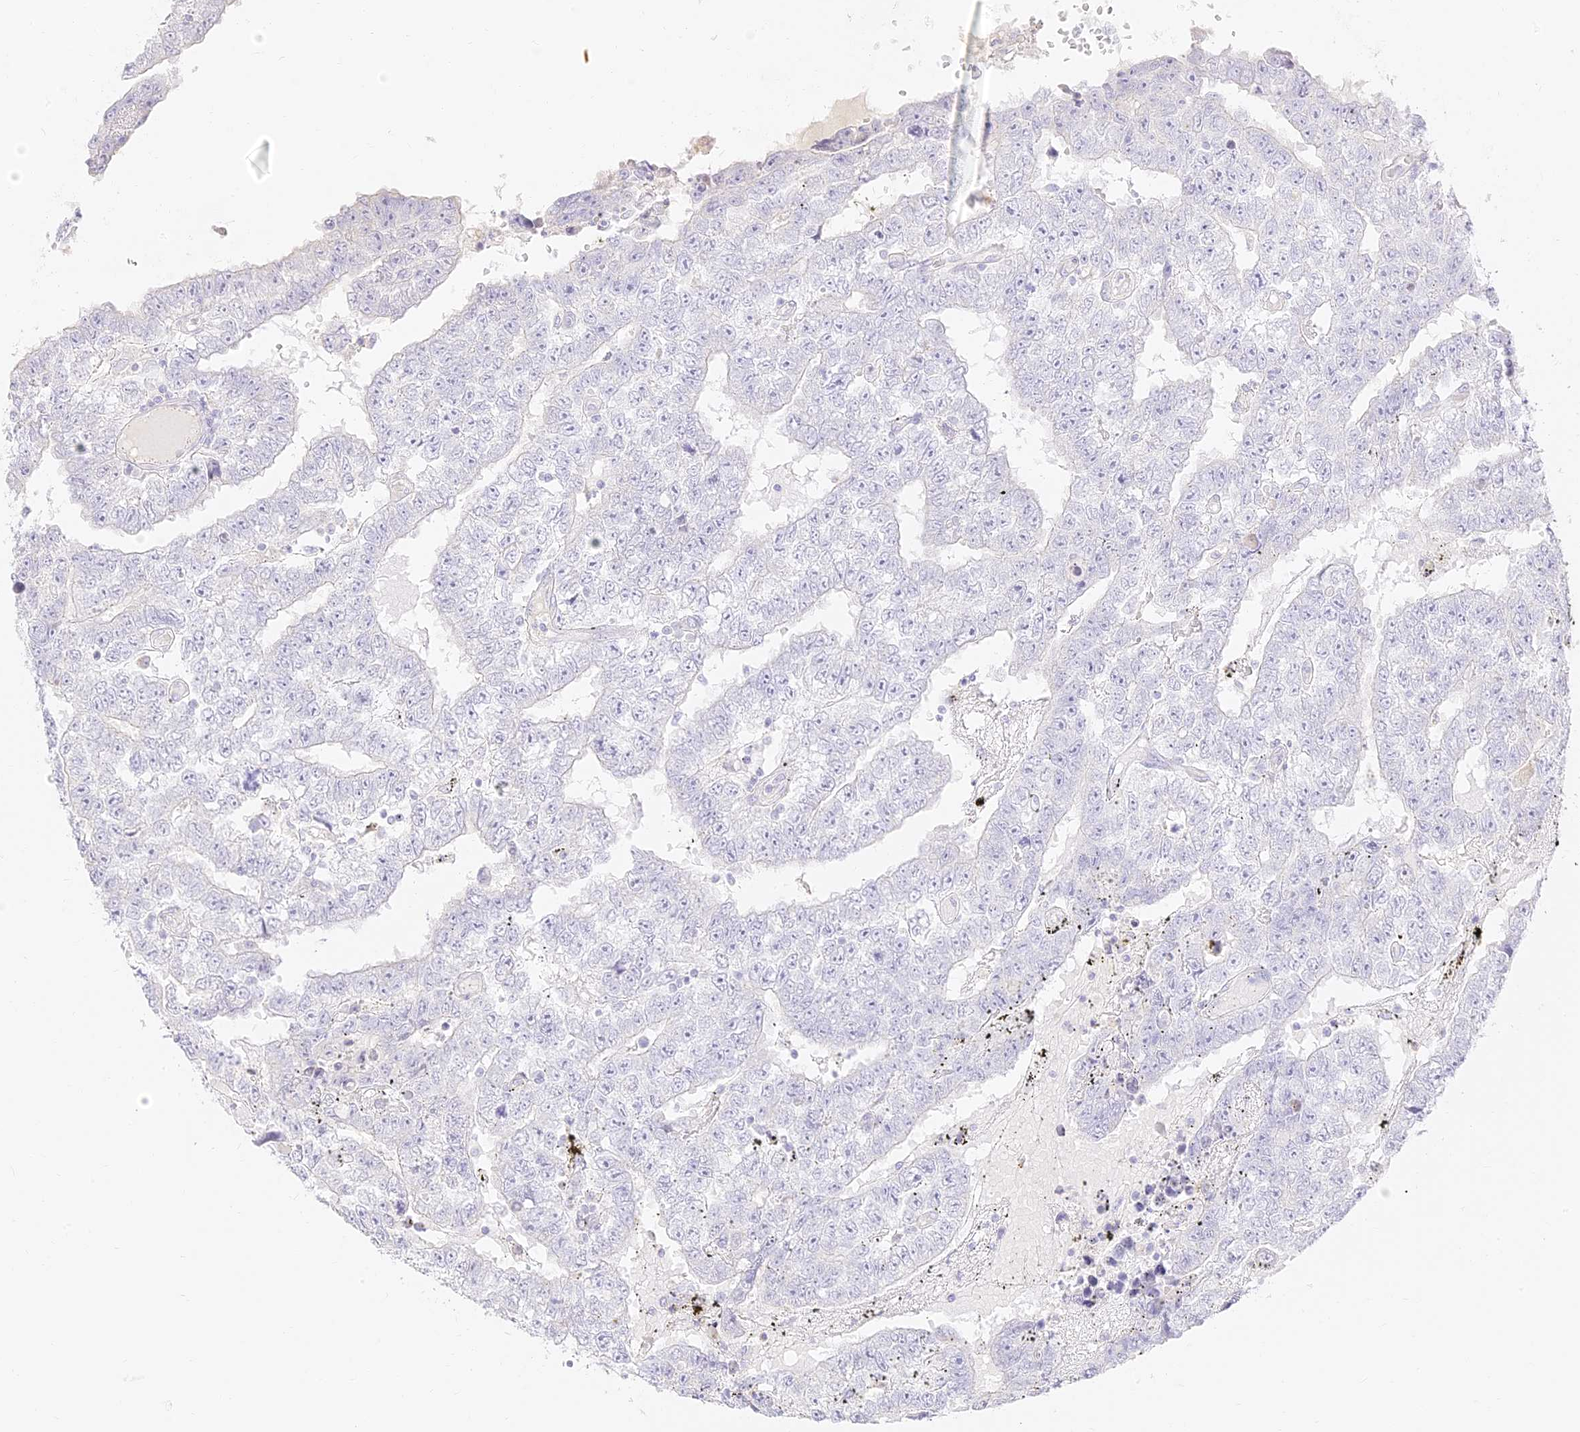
{"staining": {"intensity": "negative", "quantity": "none", "location": "none"}, "tissue": "testis cancer", "cell_type": "Tumor cells", "image_type": "cancer", "snomed": [{"axis": "morphology", "description": "Carcinoma, Embryonal, NOS"}, {"axis": "topography", "description": "Testis"}], "caption": "Immunohistochemistry image of human embryonal carcinoma (testis) stained for a protein (brown), which shows no positivity in tumor cells.", "gene": "SEC13", "patient": {"sex": "male", "age": 25}}